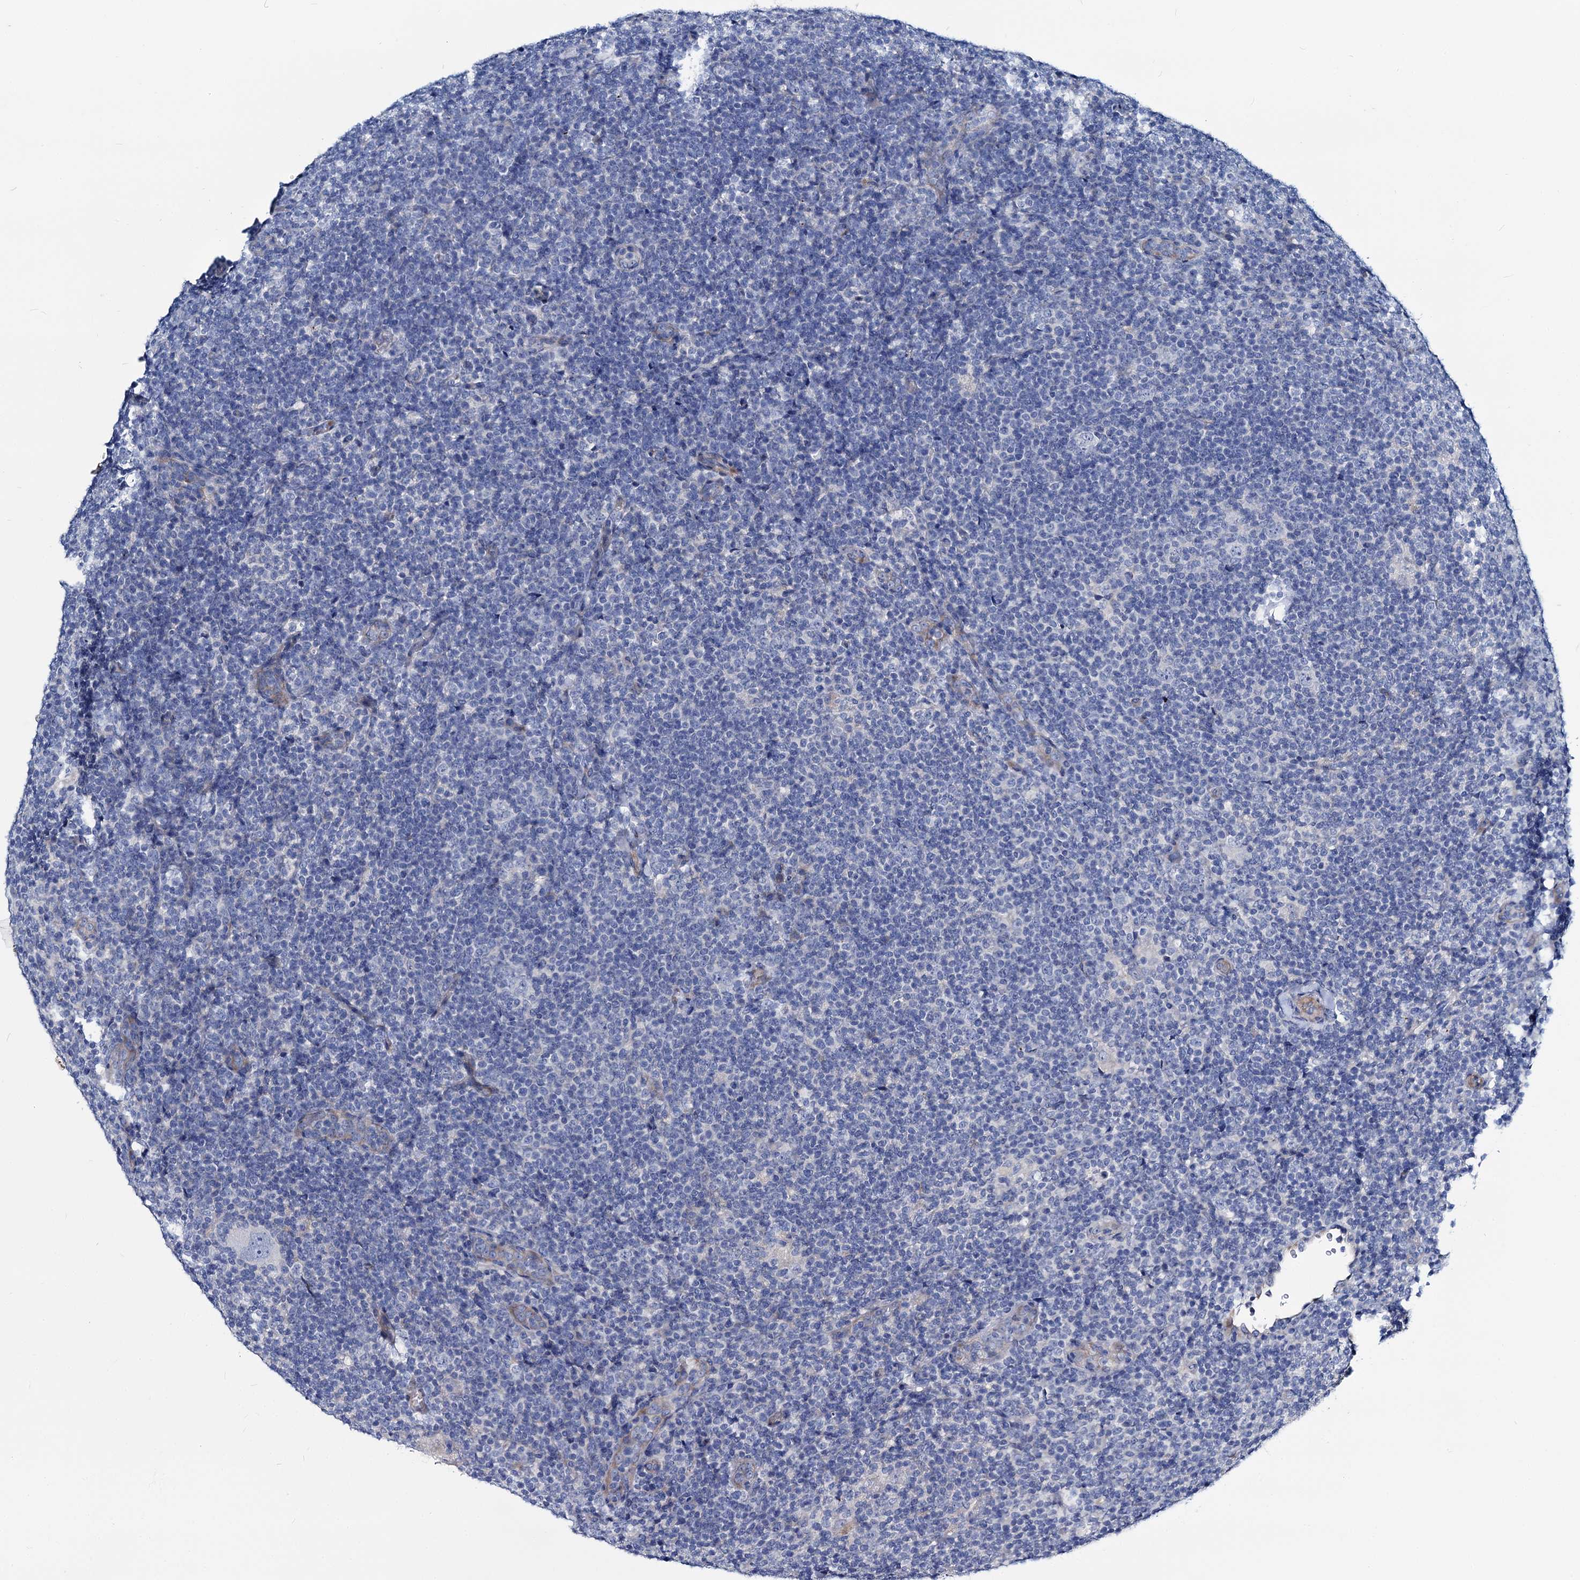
{"staining": {"intensity": "negative", "quantity": "none", "location": "none"}, "tissue": "lymphoma", "cell_type": "Tumor cells", "image_type": "cancer", "snomed": [{"axis": "morphology", "description": "Hodgkin's disease, NOS"}, {"axis": "topography", "description": "Lymph node"}], "caption": "IHC photomicrograph of neoplastic tissue: human Hodgkin's disease stained with DAB shows no significant protein staining in tumor cells.", "gene": "DYDC2", "patient": {"sex": "female", "age": 57}}